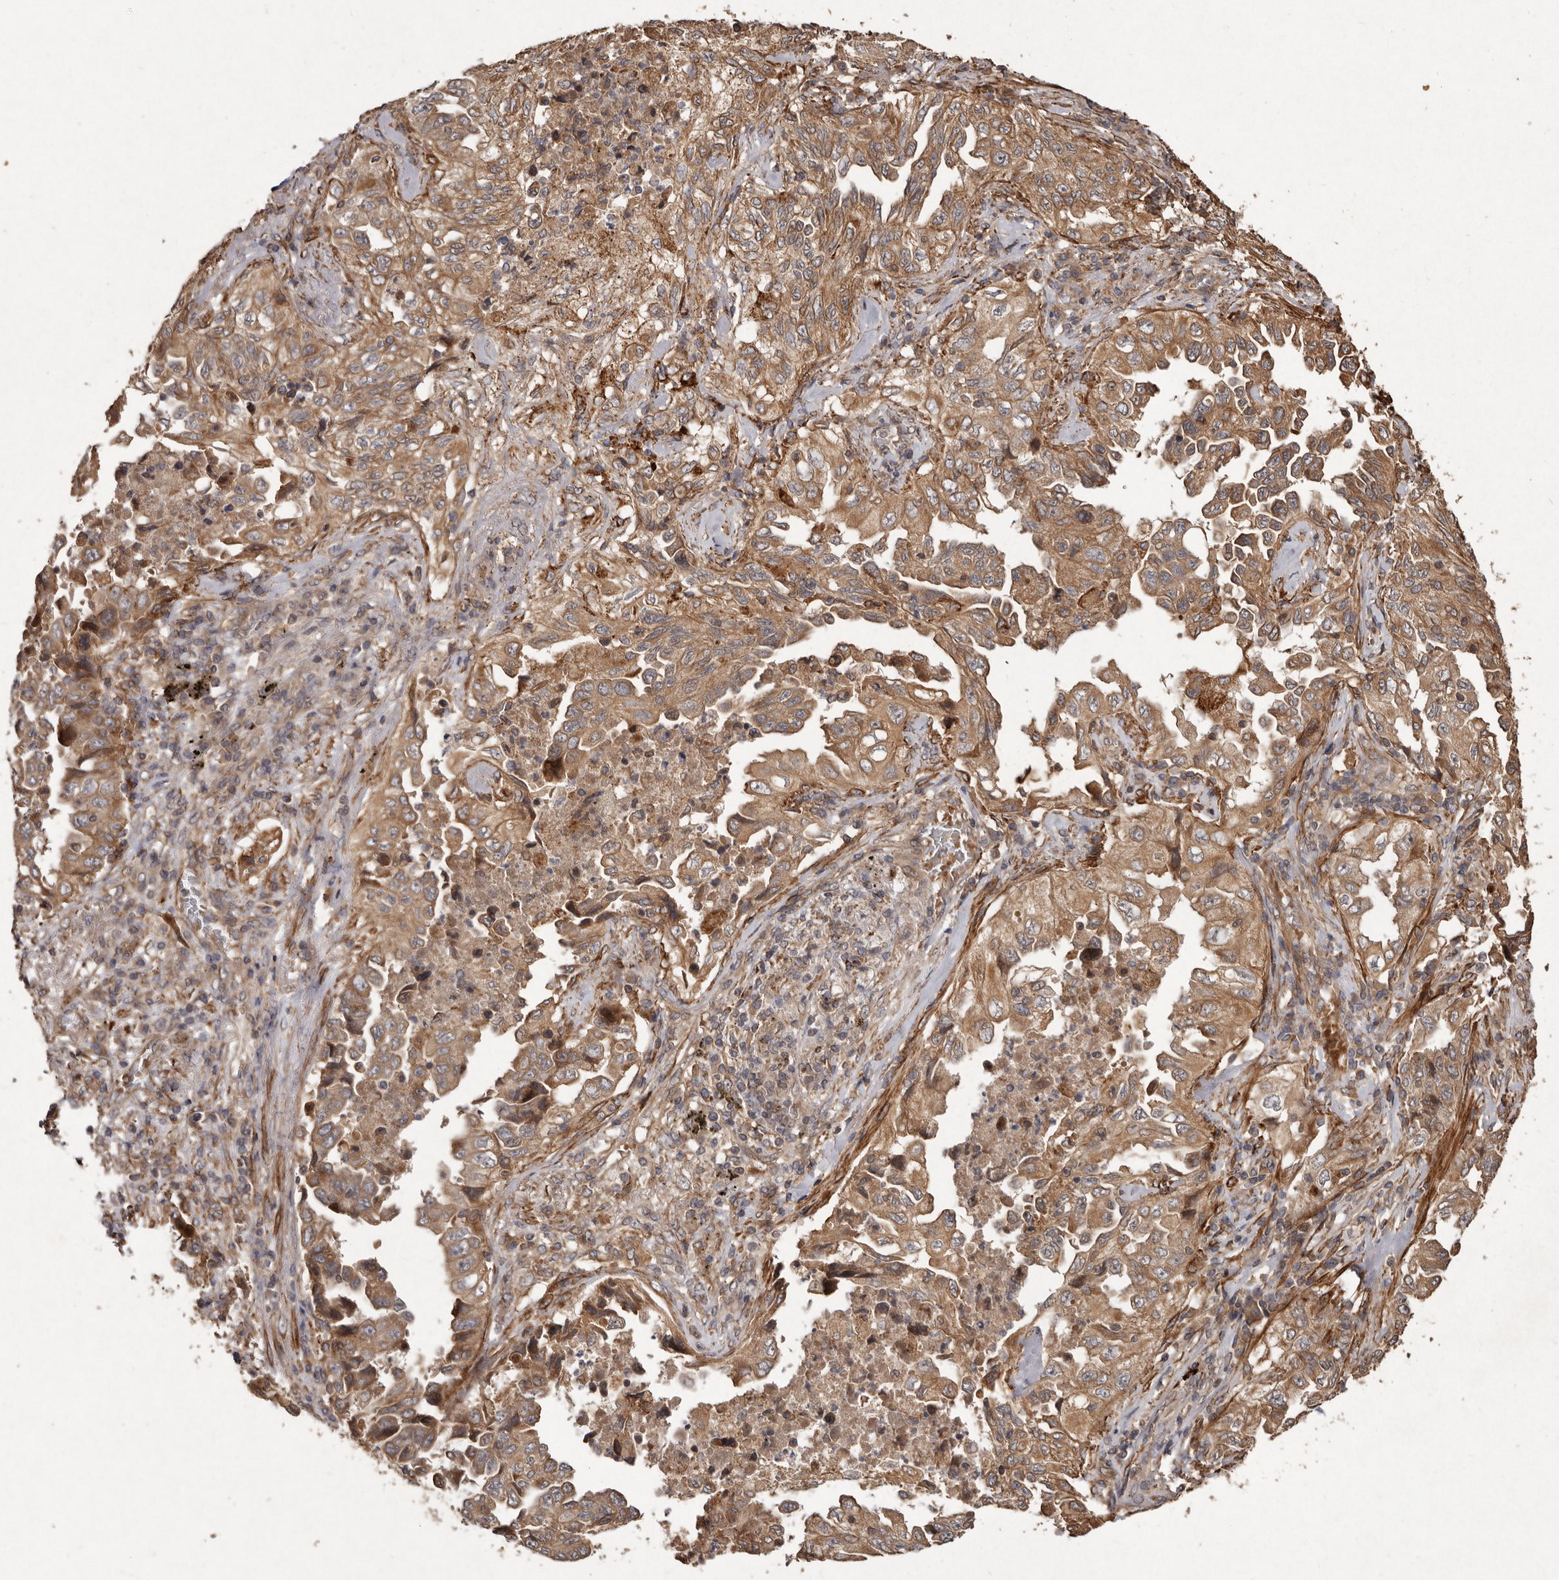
{"staining": {"intensity": "moderate", "quantity": ">75%", "location": "cytoplasmic/membranous"}, "tissue": "lung cancer", "cell_type": "Tumor cells", "image_type": "cancer", "snomed": [{"axis": "morphology", "description": "Adenocarcinoma, NOS"}, {"axis": "topography", "description": "Lung"}], "caption": "Adenocarcinoma (lung) stained for a protein (brown) demonstrates moderate cytoplasmic/membranous positive expression in approximately >75% of tumor cells.", "gene": "SEMA3A", "patient": {"sex": "female", "age": 51}}